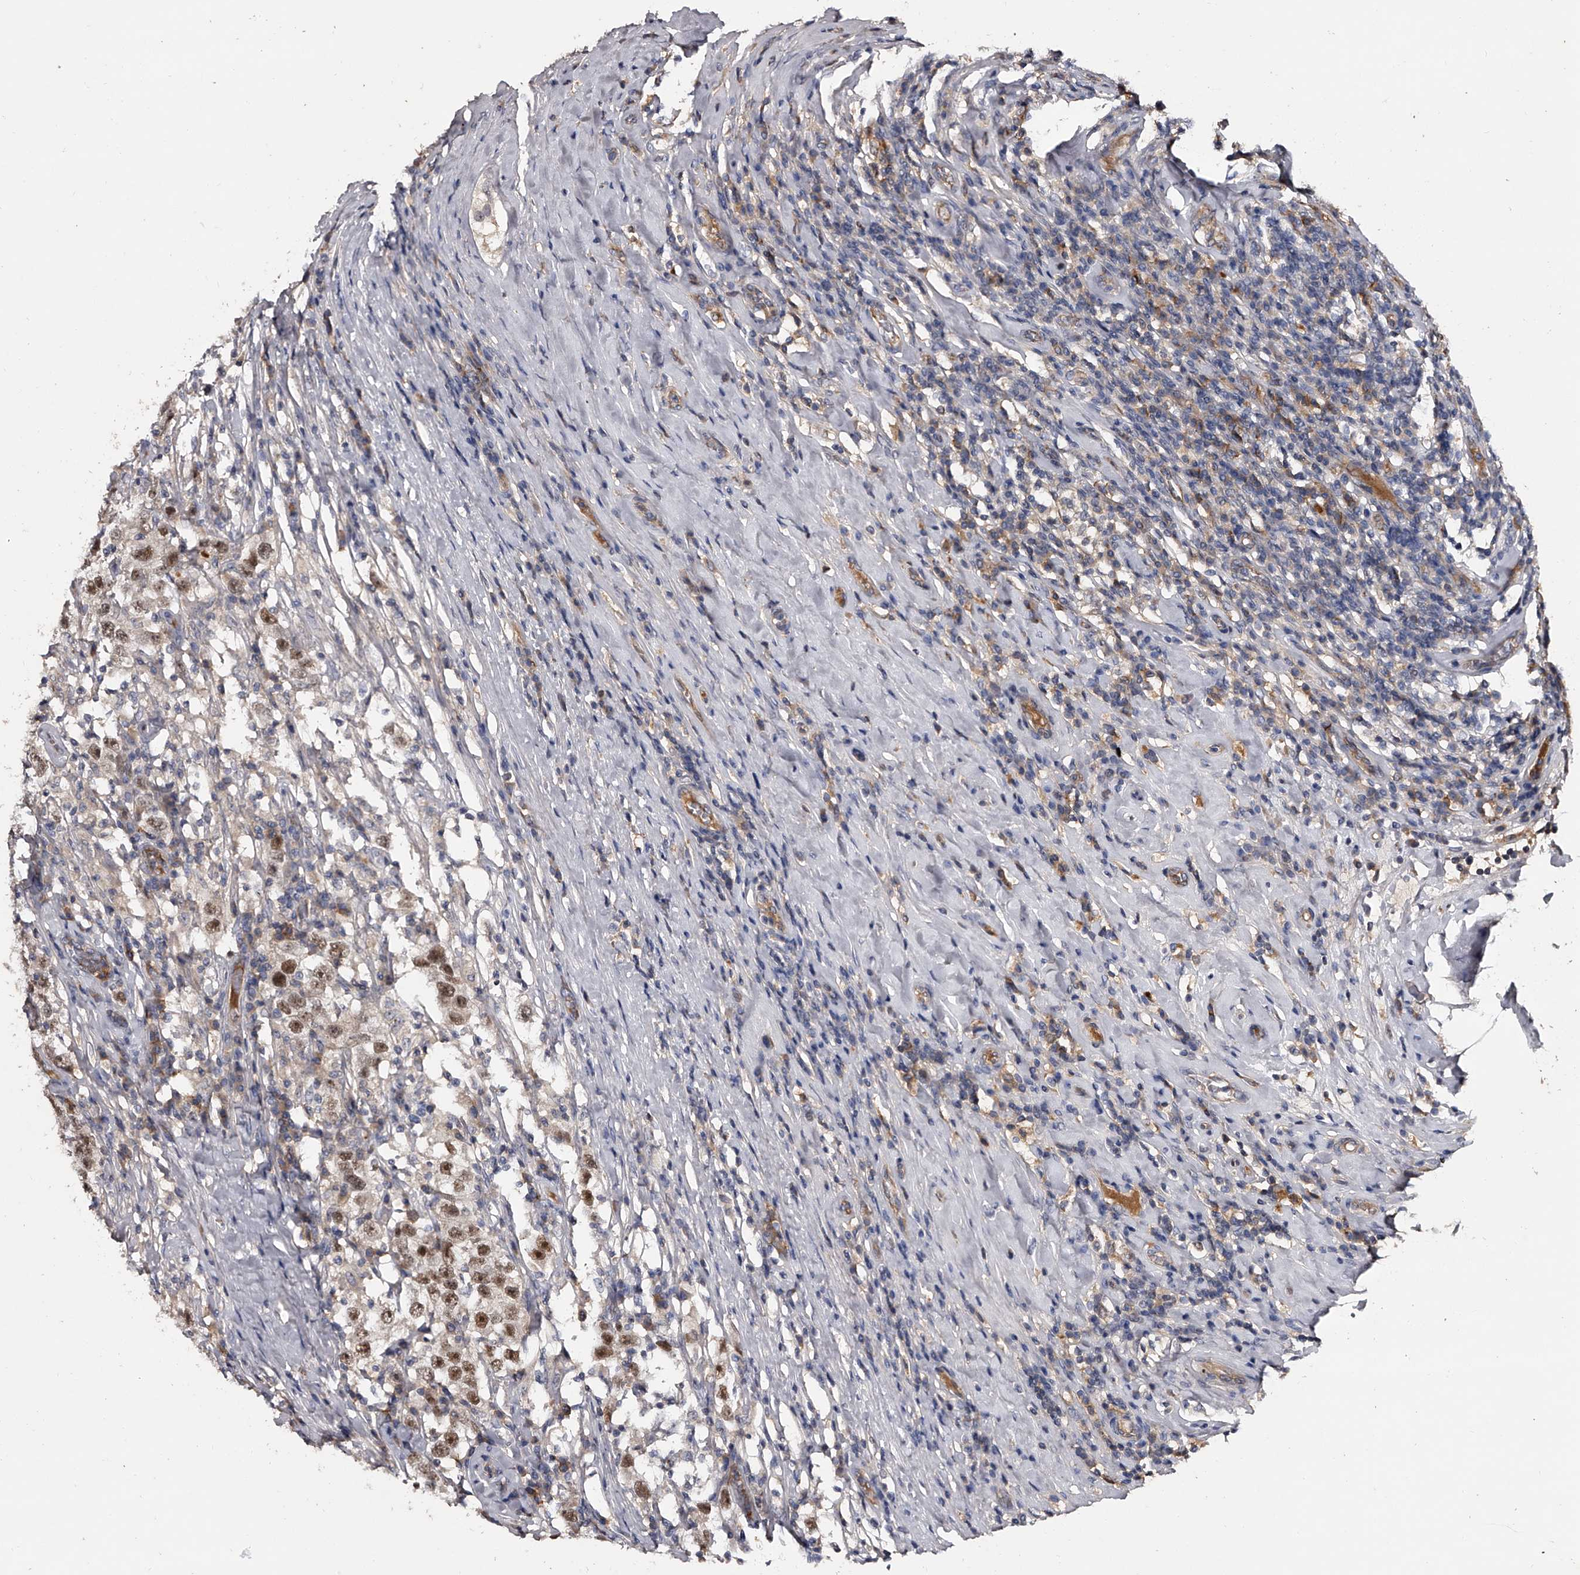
{"staining": {"intensity": "moderate", "quantity": ">75%", "location": "nuclear"}, "tissue": "testis cancer", "cell_type": "Tumor cells", "image_type": "cancer", "snomed": [{"axis": "morphology", "description": "Seminoma, NOS"}, {"axis": "topography", "description": "Testis"}], "caption": "Immunohistochemical staining of testis seminoma exhibits medium levels of moderate nuclear expression in about >75% of tumor cells.", "gene": "MDN1", "patient": {"sex": "male", "age": 41}}